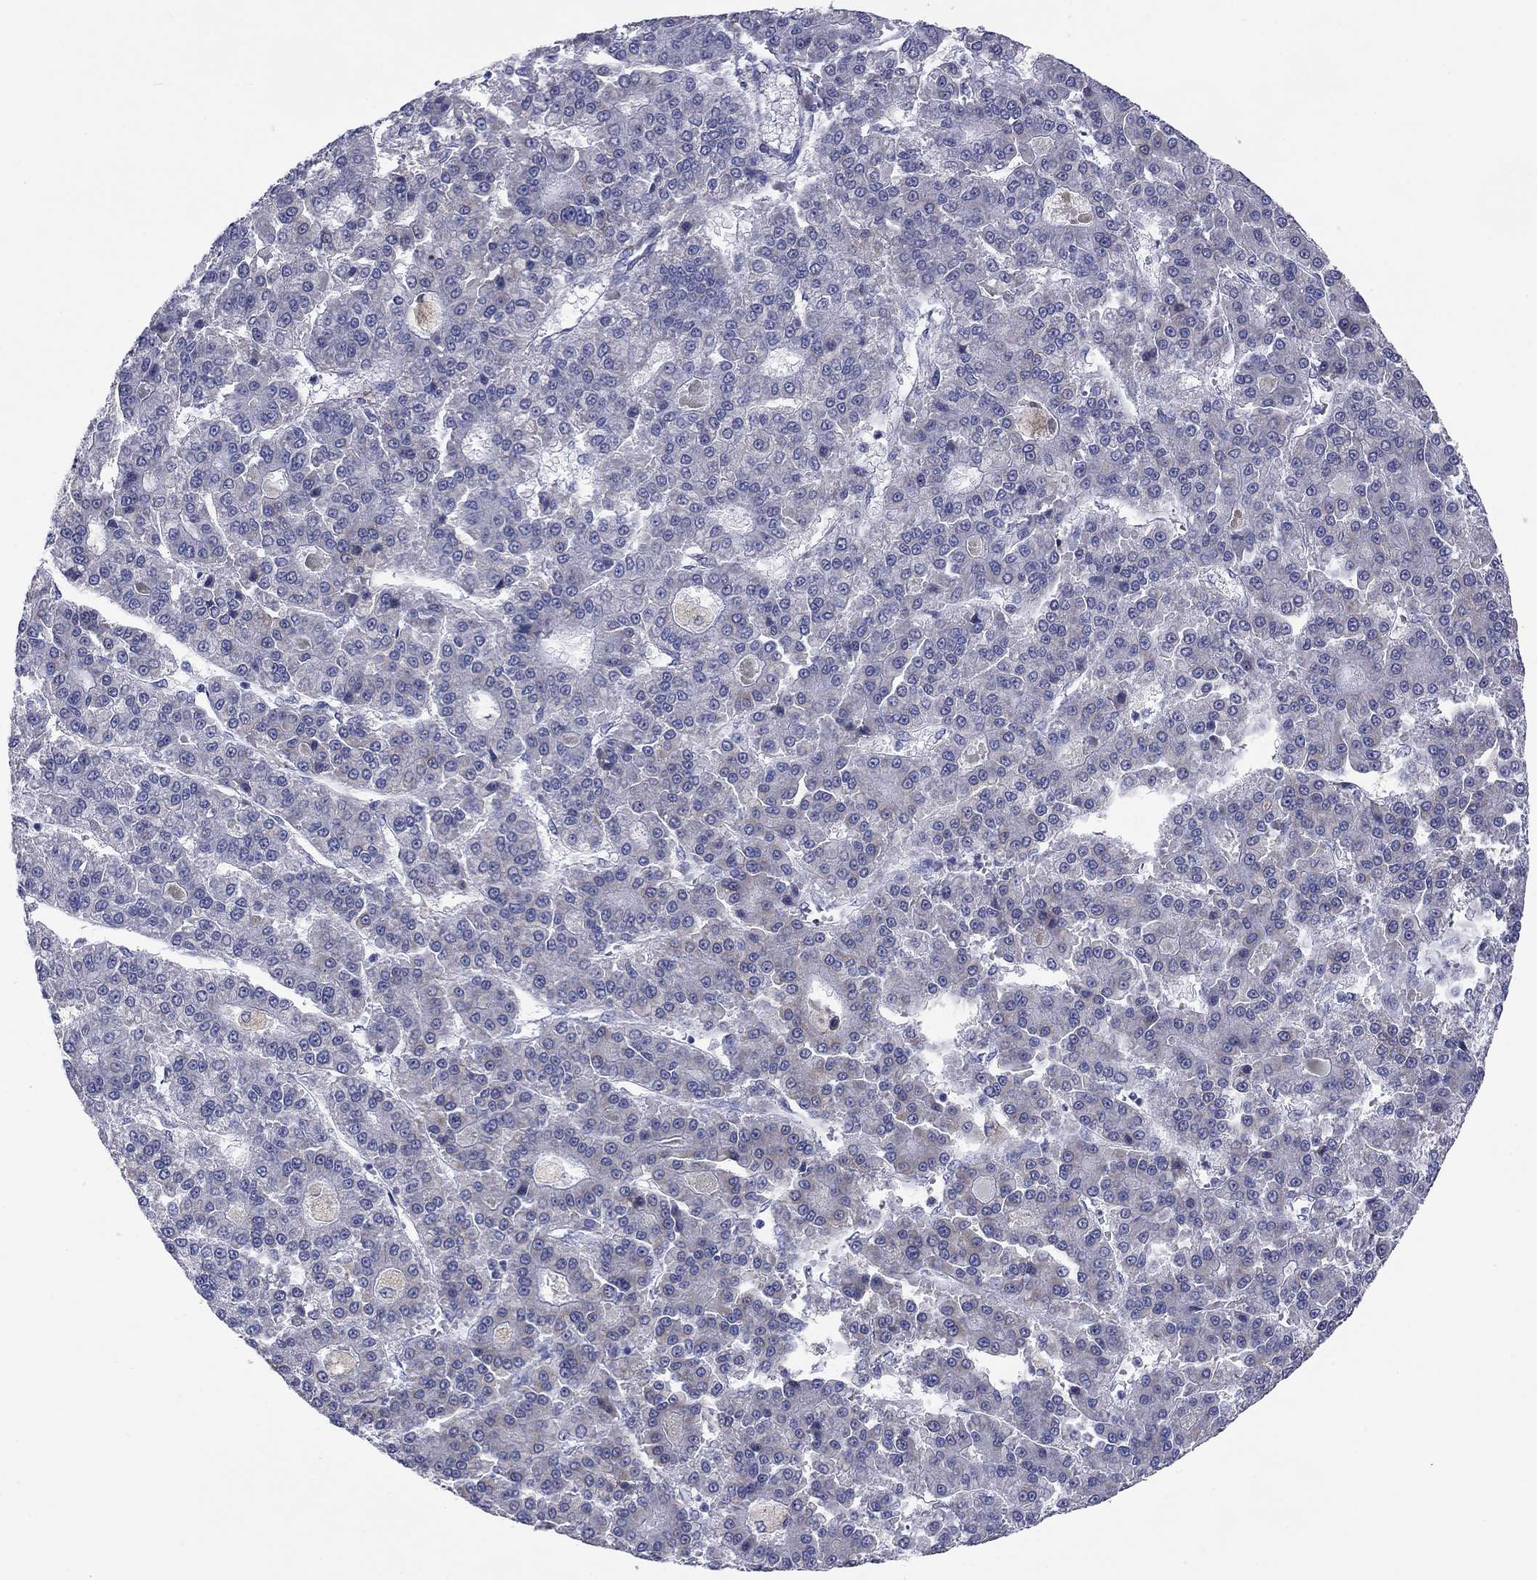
{"staining": {"intensity": "negative", "quantity": "none", "location": "none"}, "tissue": "liver cancer", "cell_type": "Tumor cells", "image_type": "cancer", "snomed": [{"axis": "morphology", "description": "Carcinoma, Hepatocellular, NOS"}, {"axis": "topography", "description": "Liver"}], "caption": "DAB (3,3'-diaminobenzidine) immunohistochemical staining of liver hepatocellular carcinoma reveals no significant staining in tumor cells.", "gene": "MGST3", "patient": {"sex": "male", "age": 70}}